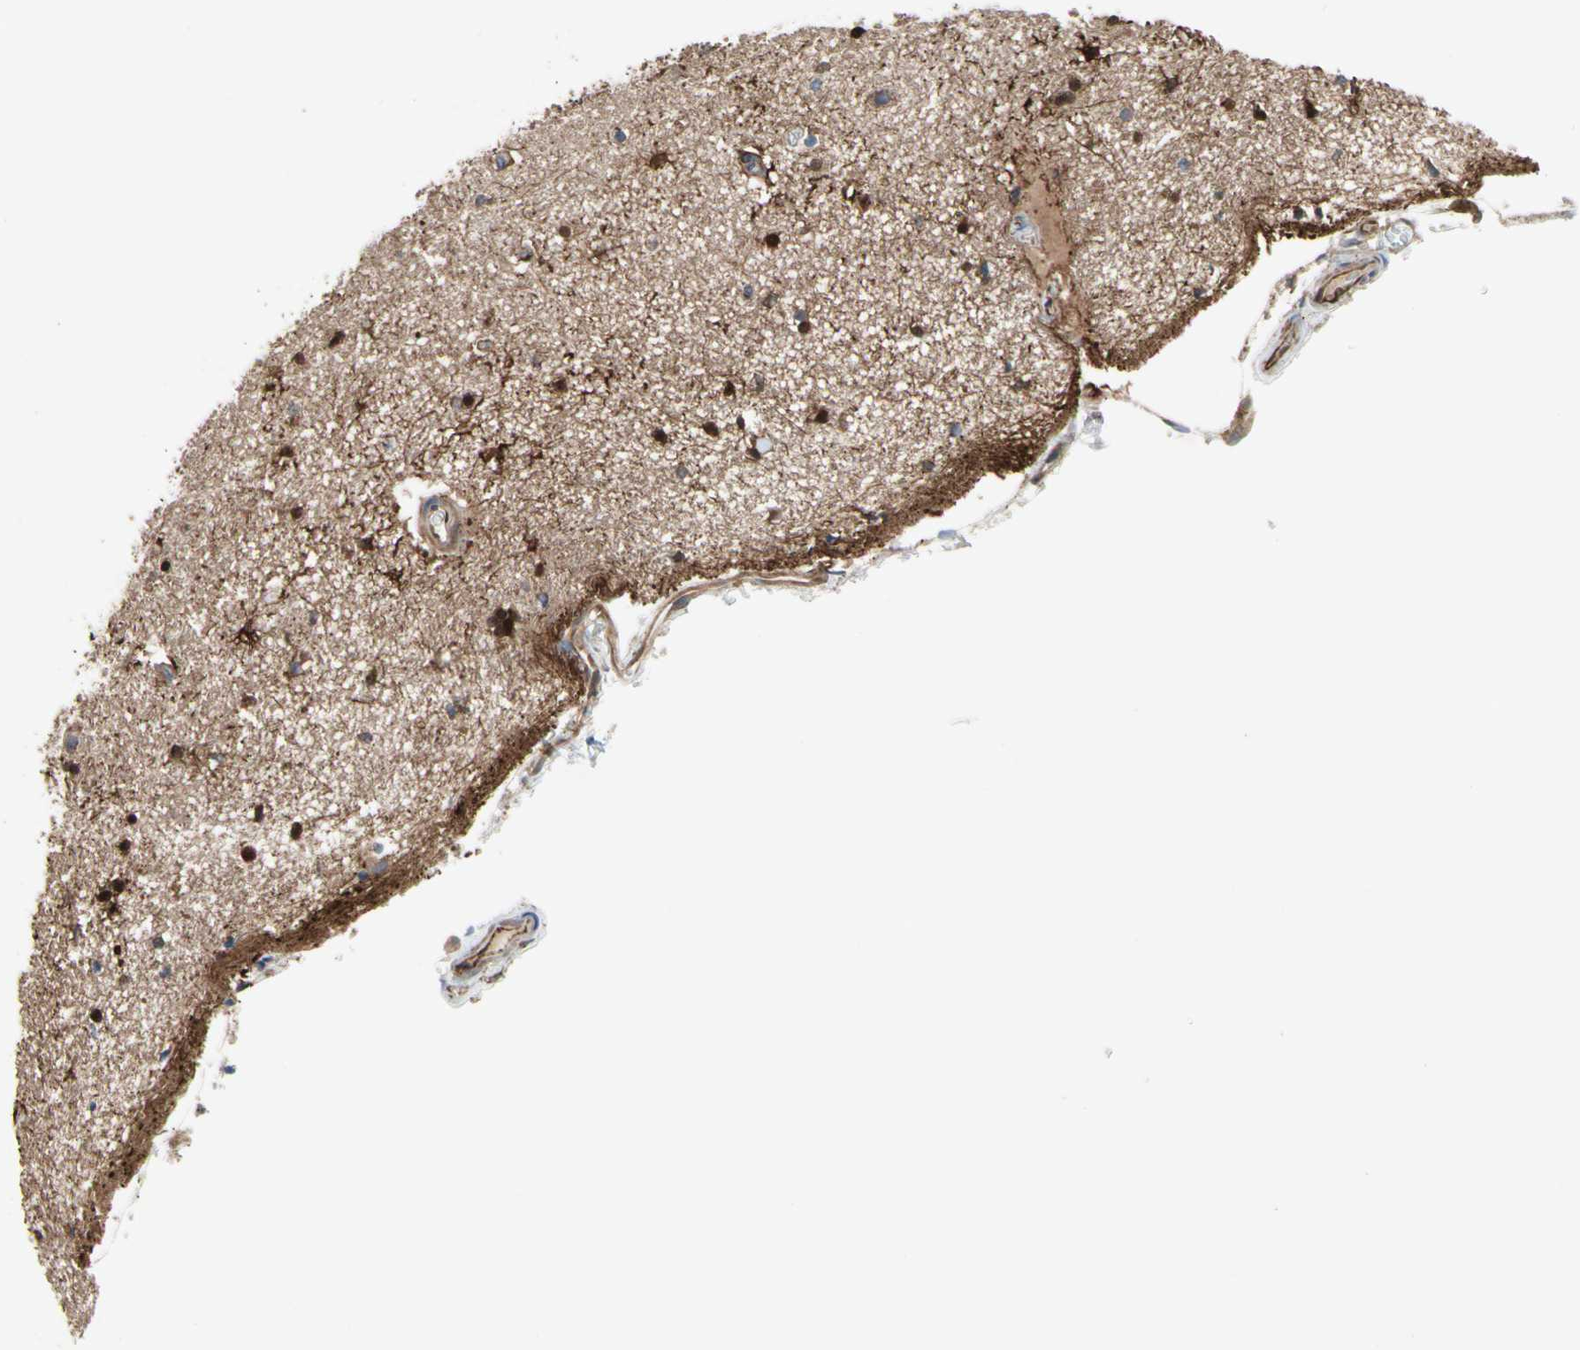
{"staining": {"intensity": "strong", "quantity": "<25%", "location": "cytoplasmic/membranous,nuclear"}, "tissue": "hippocampus", "cell_type": "Glial cells", "image_type": "normal", "snomed": [{"axis": "morphology", "description": "Normal tissue, NOS"}, {"axis": "topography", "description": "Hippocampus"}], "caption": "Unremarkable hippocampus was stained to show a protein in brown. There is medium levels of strong cytoplasmic/membranous,nuclear staining in about <25% of glial cells. (Brightfield microscopy of DAB IHC at high magnification).", "gene": "TRAF2", "patient": {"sex": "female", "age": 54}}